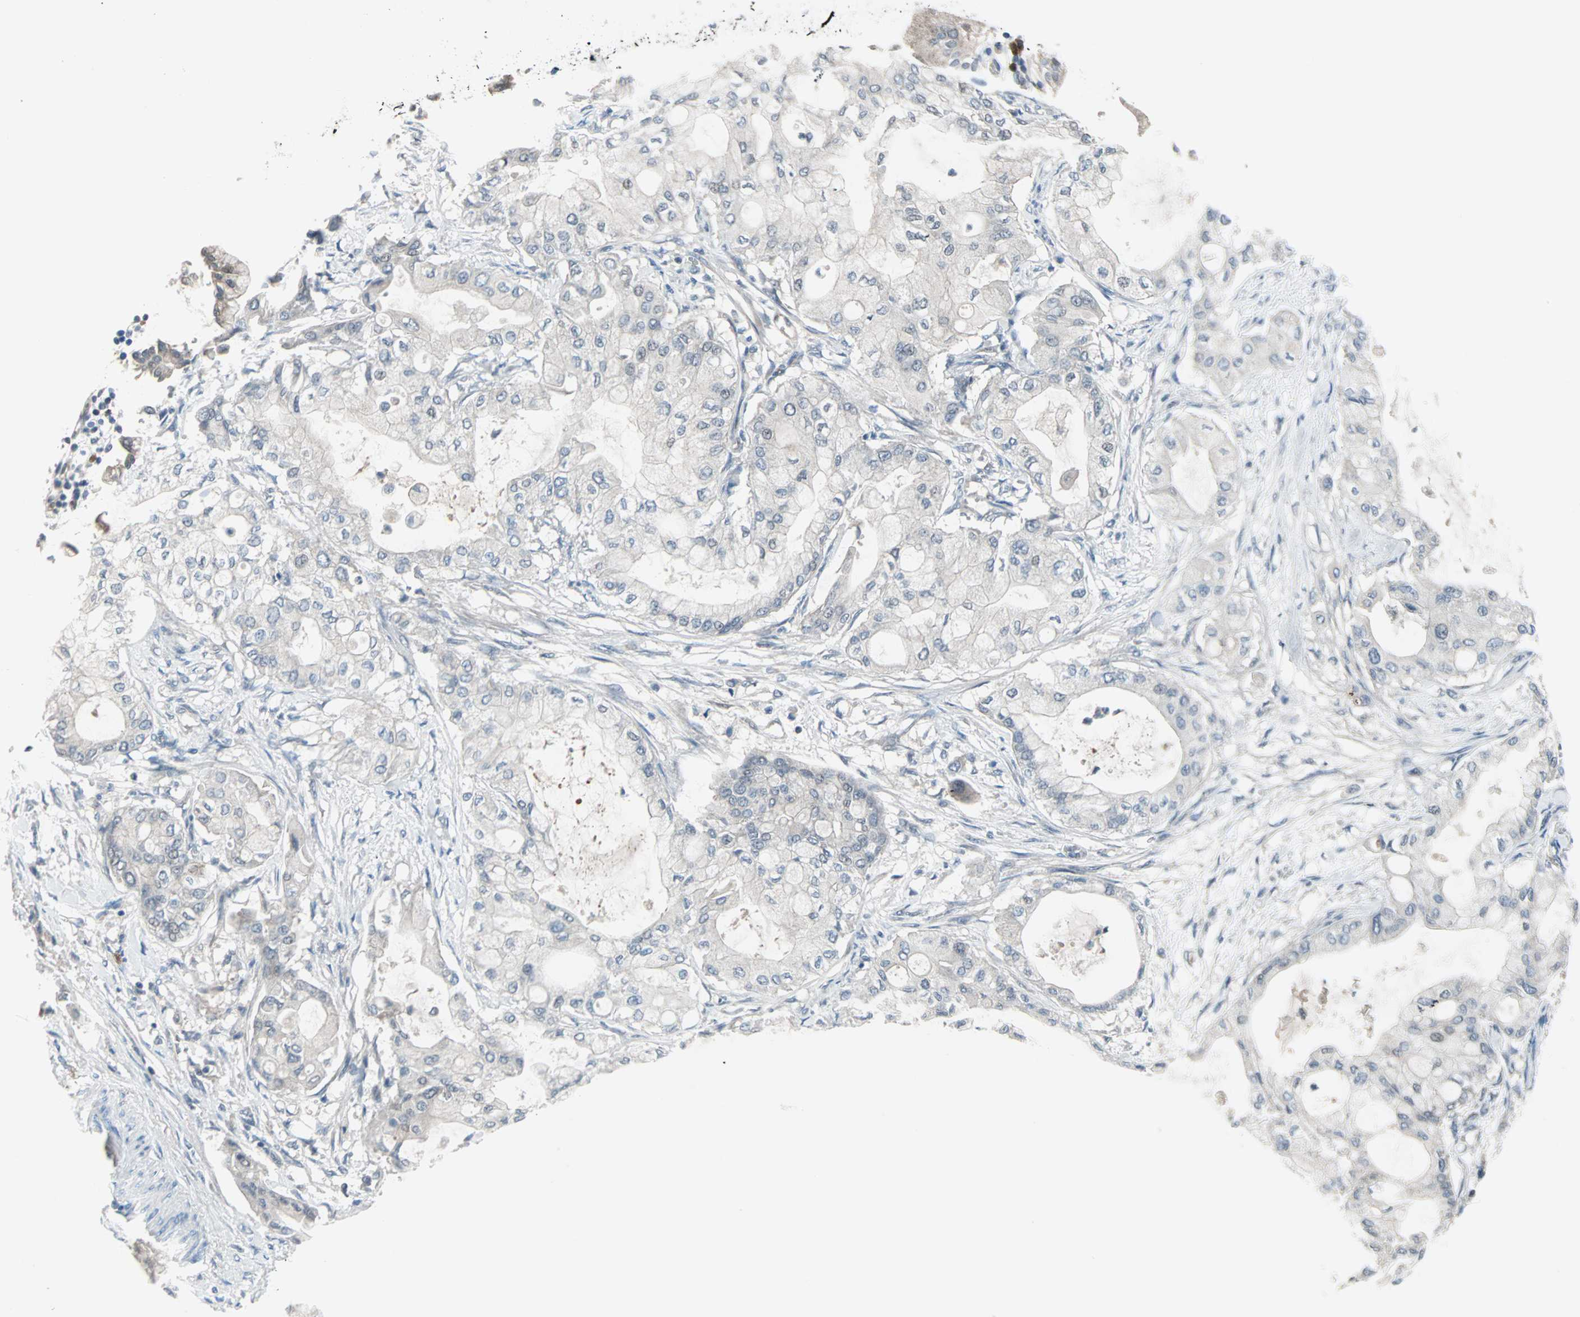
{"staining": {"intensity": "negative", "quantity": "none", "location": "none"}, "tissue": "pancreatic cancer", "cell_type": "Tumor cells", "image_type": "cancer", "snomed": [{"axis": "morphology", "description": "Adenocarcinoma, NOS"}, {"axis": "morphology", "description": "Adenocarcinoma, metastatic, NOS"}, {"axis": "topography", "description": "Lymph node"}, {"axis": "topography", "description": "Pancreas"}, {"axis": "topography", "description": "Duodenum"}], "caption": "The photomicrograph reveals no significant positivity in tumor cells of pancreatic cancer (metastatic adenocarcinoma).", "gene": "CASP3", "patient": {"sex": "female", "age": 64}}